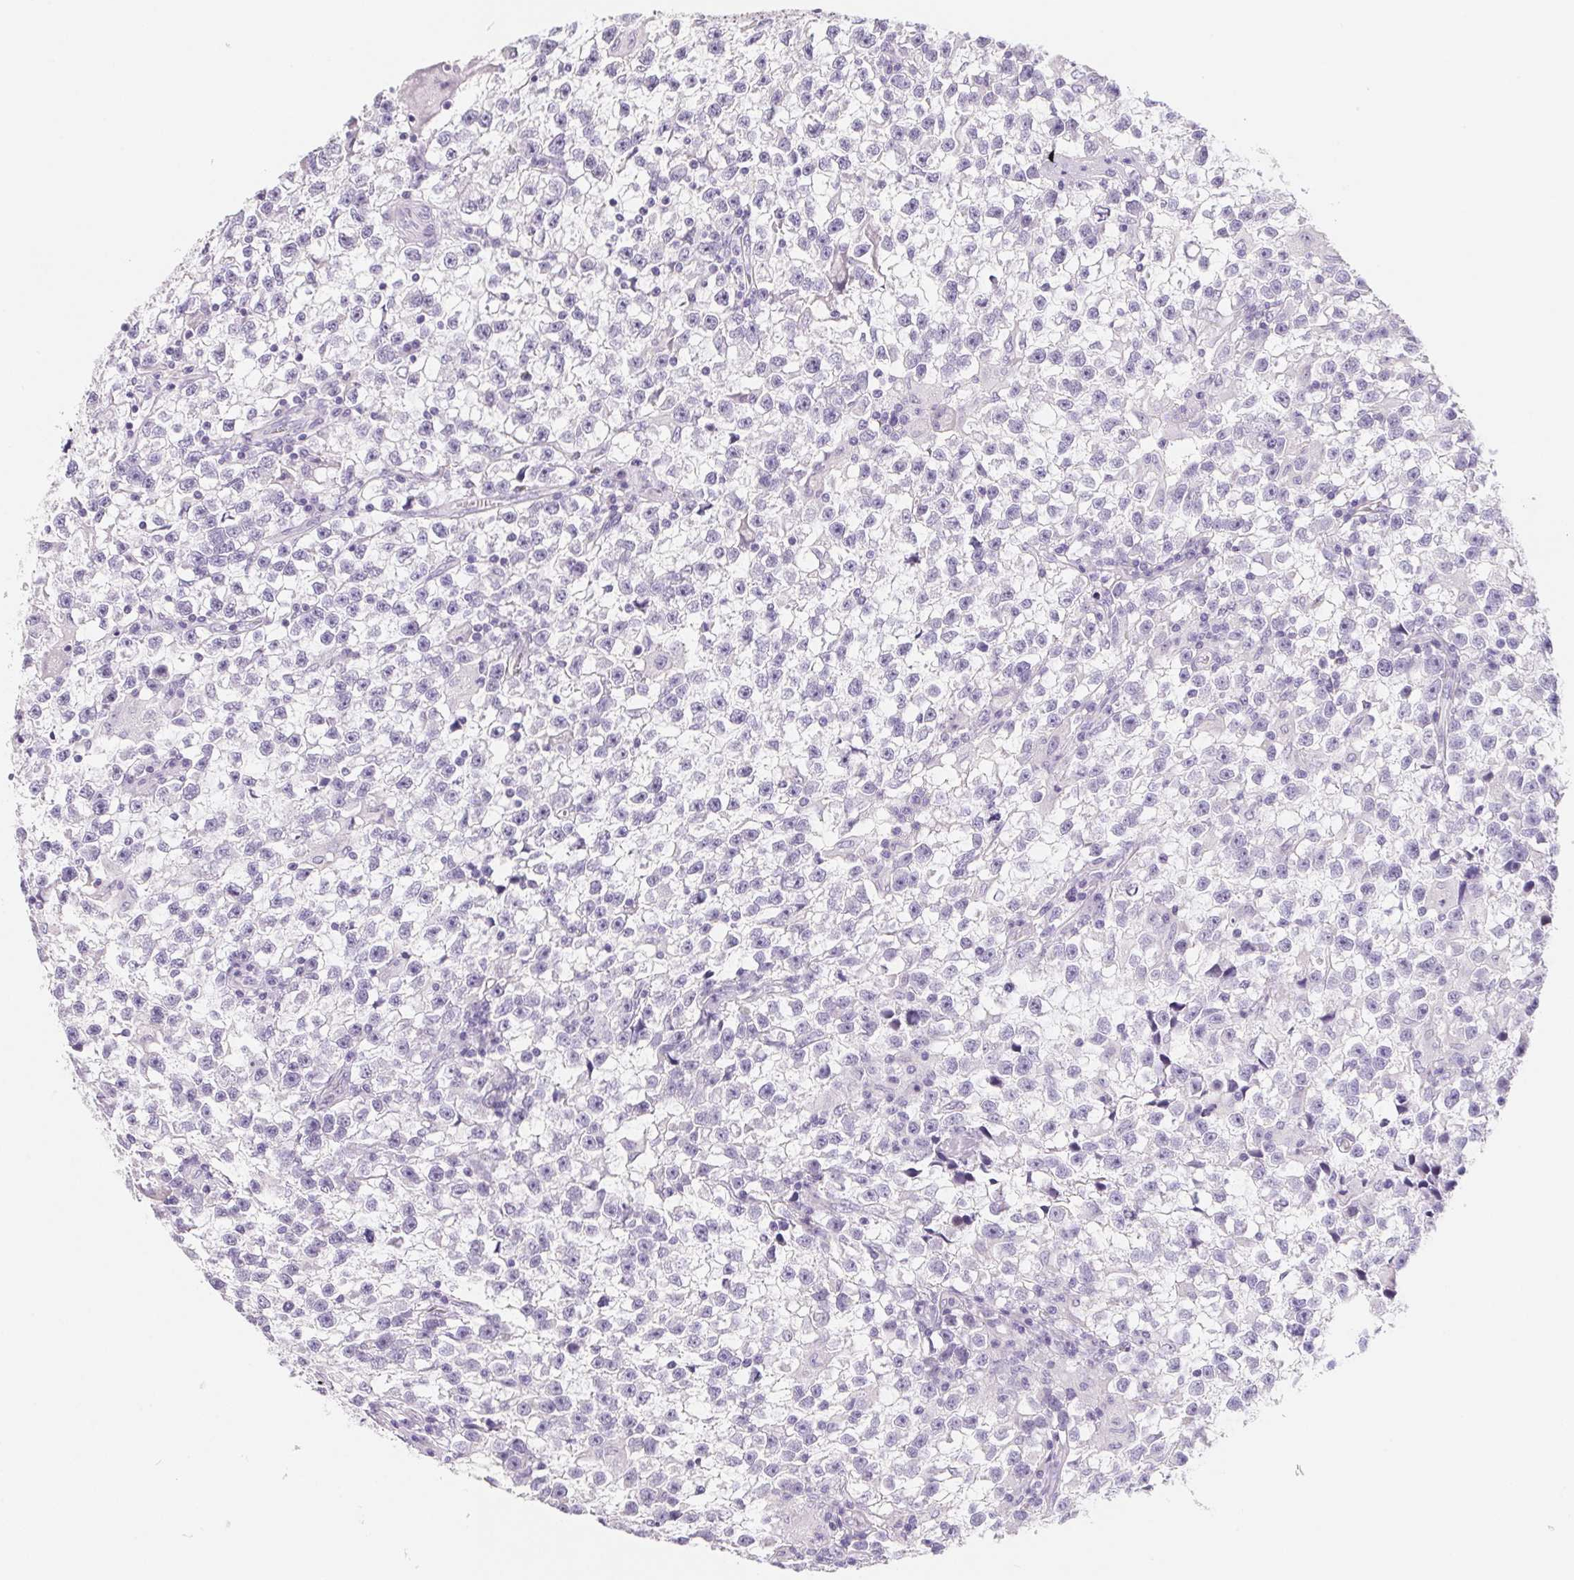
{"staining": {"intensity": "negative", "quantity": "none", "location": "none"}, "tissue": "testis cancer", "cell_type": "Tumor cells", "image_type": "cancer", "snomed": [{"axis": "morphology", "description": "Seminoma, NOS"}, {"axis": "topography", "description": "Testis"}], "caption": "DAB (3,3'-diaminobenzidine) immunohistochemical staining of testis seminoma displays no significant expression in tumor cells.", "gene": "AQP5", "patient": {"sex": "male", "age": 31}}